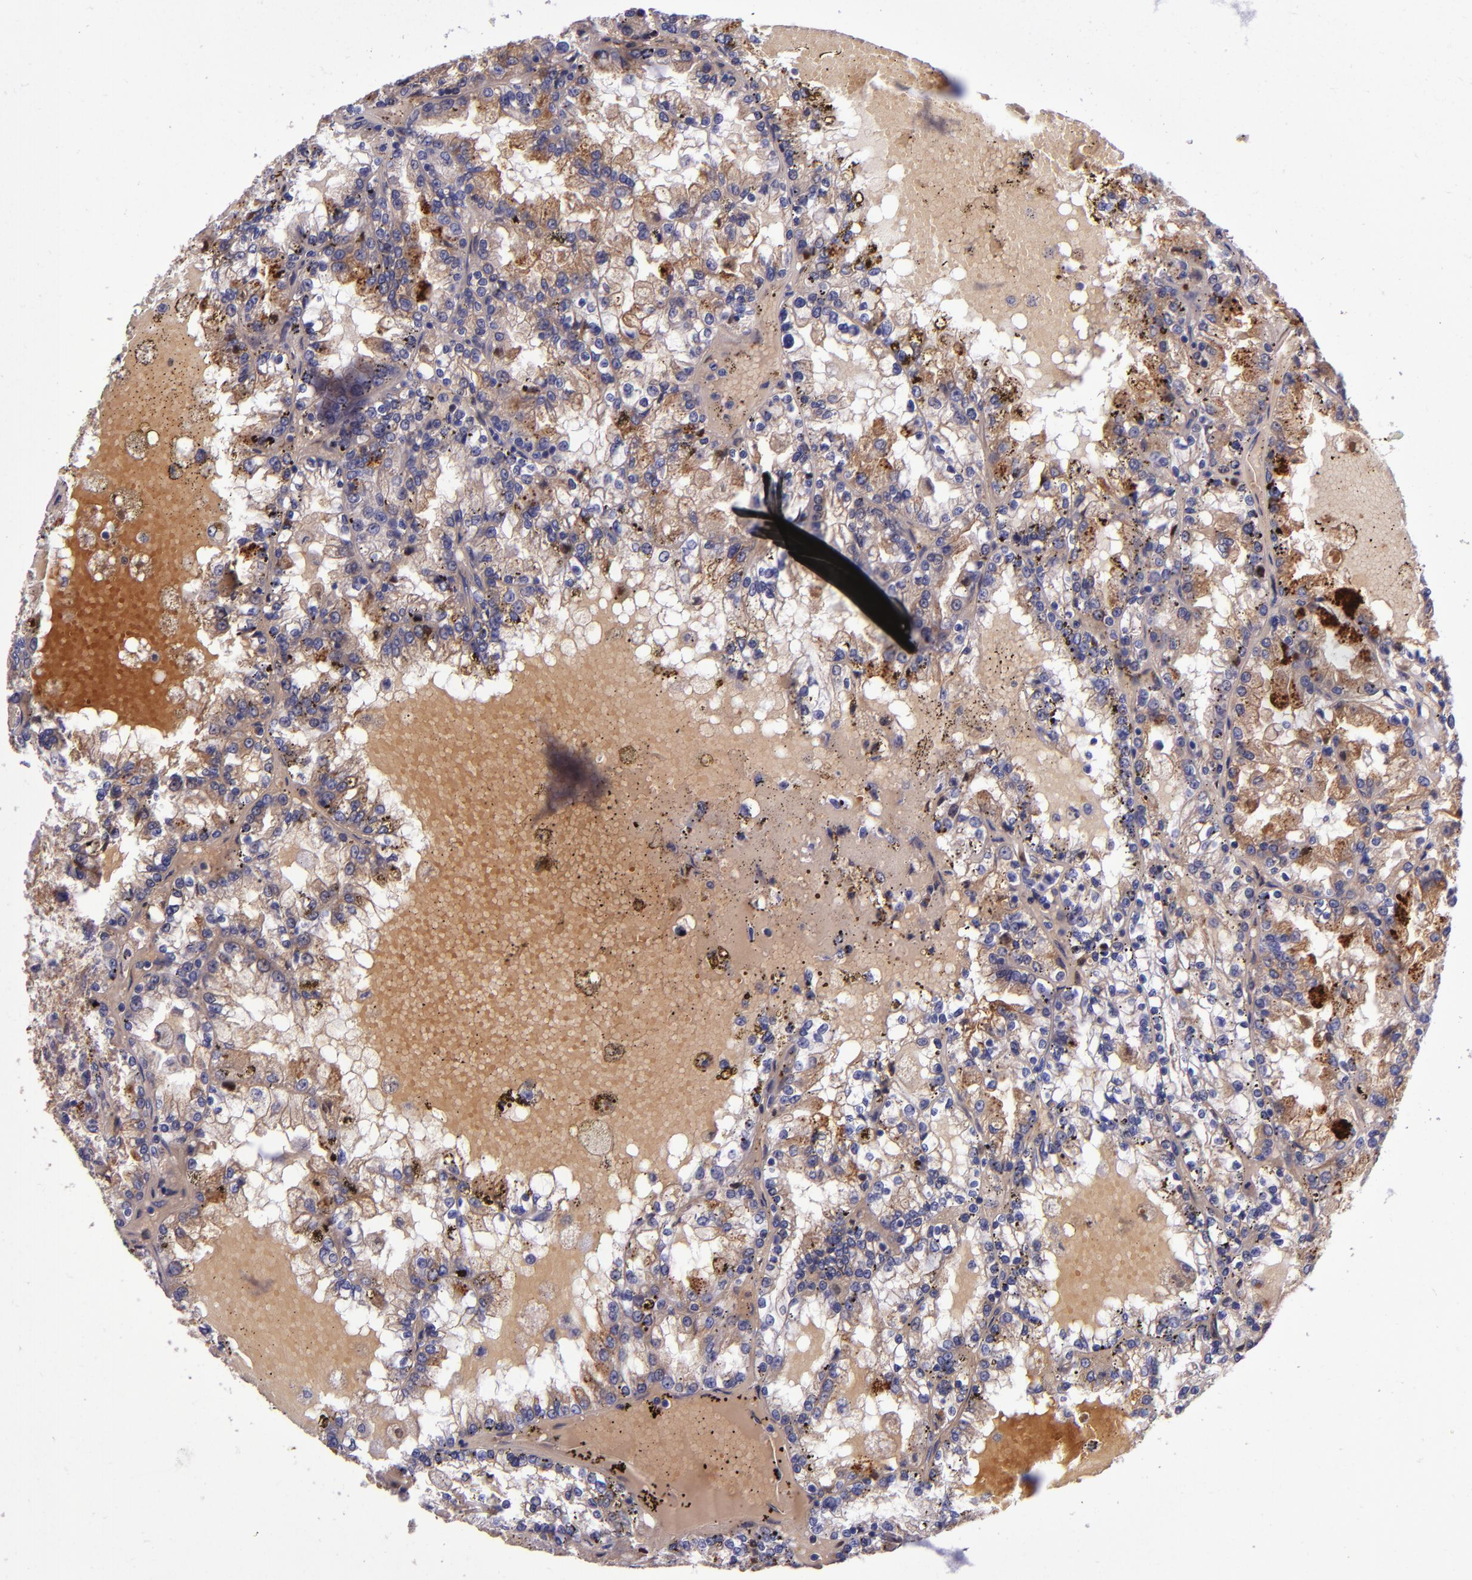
{"staining": {"intensity": "moderate", "quantity": ">75%", "location": "cytoplasmic/membranous"}, "tissue": "renal cancer", "cell_type": "Tumor cells", "image_type": "cancer", "snomed": [{"axis": "morphology", "description": "Adenocarcinoma, NOS"}, {"axis": "topography", "description": "Kidney"}], "caption": "A medium amount of moderate cytoplasmic/membranous expression is present in approximately >75% of tumor cells in renal cancer (adenocarcinoma) tissue.", "gene": "CLEC3B", "patient": {"sex": "female", "age": 56}}